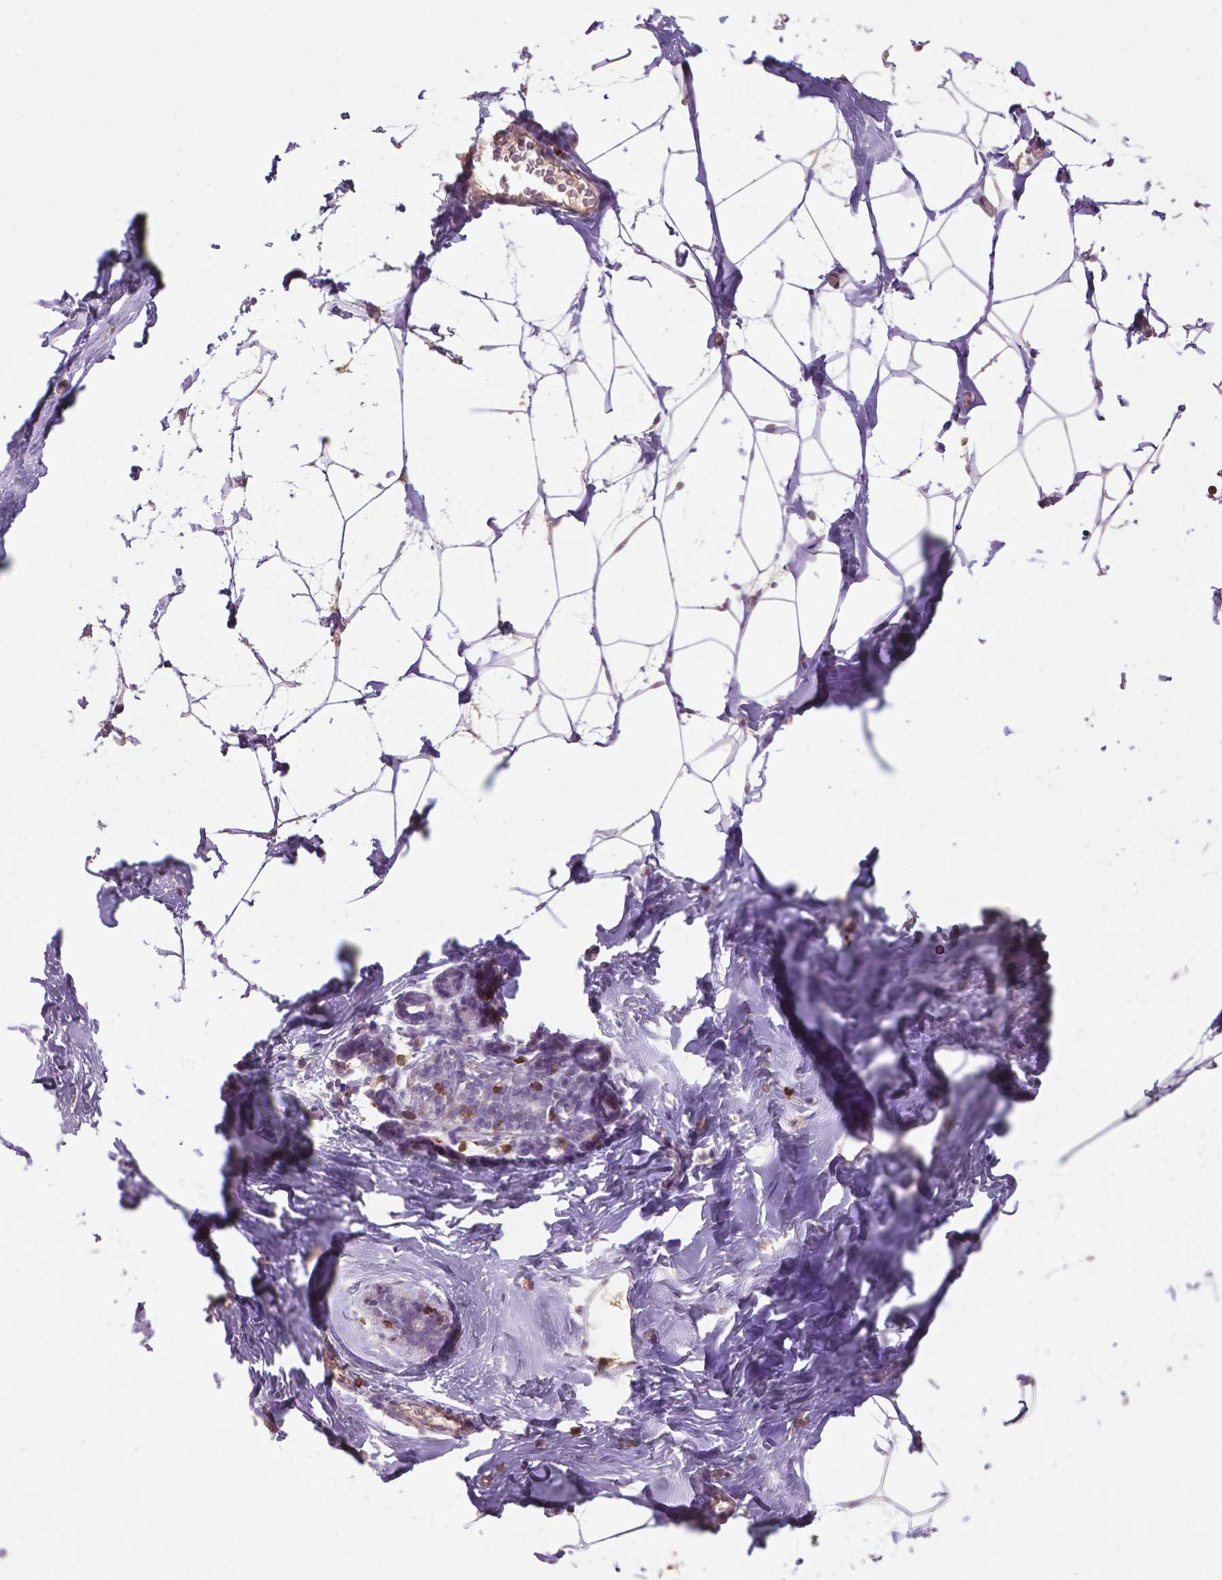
{"staining": {"intensity": "weak", "quantity": "25%-75%", "location": "cytoplasmic/membranous"}, "tissue": "breast", "cell_type": "Adipocytes", "image_type": "normal", "snomed": [{"axis": "morphology", "description": "Normal tissue, NOS"}, {"axis": "topography", "description": "Breast"}], "caption": "The histopathology image shows staining of normal breast, revealing weak cytoplasmic/membranous protein expression (brown color) within adipocytes. (DAB (3,3'-diaminobenzidine) IHC with brightfield microscopy, high magnification).", "gene": "TBC1D10C", "patient": {"sex": "female", "age": 32}}